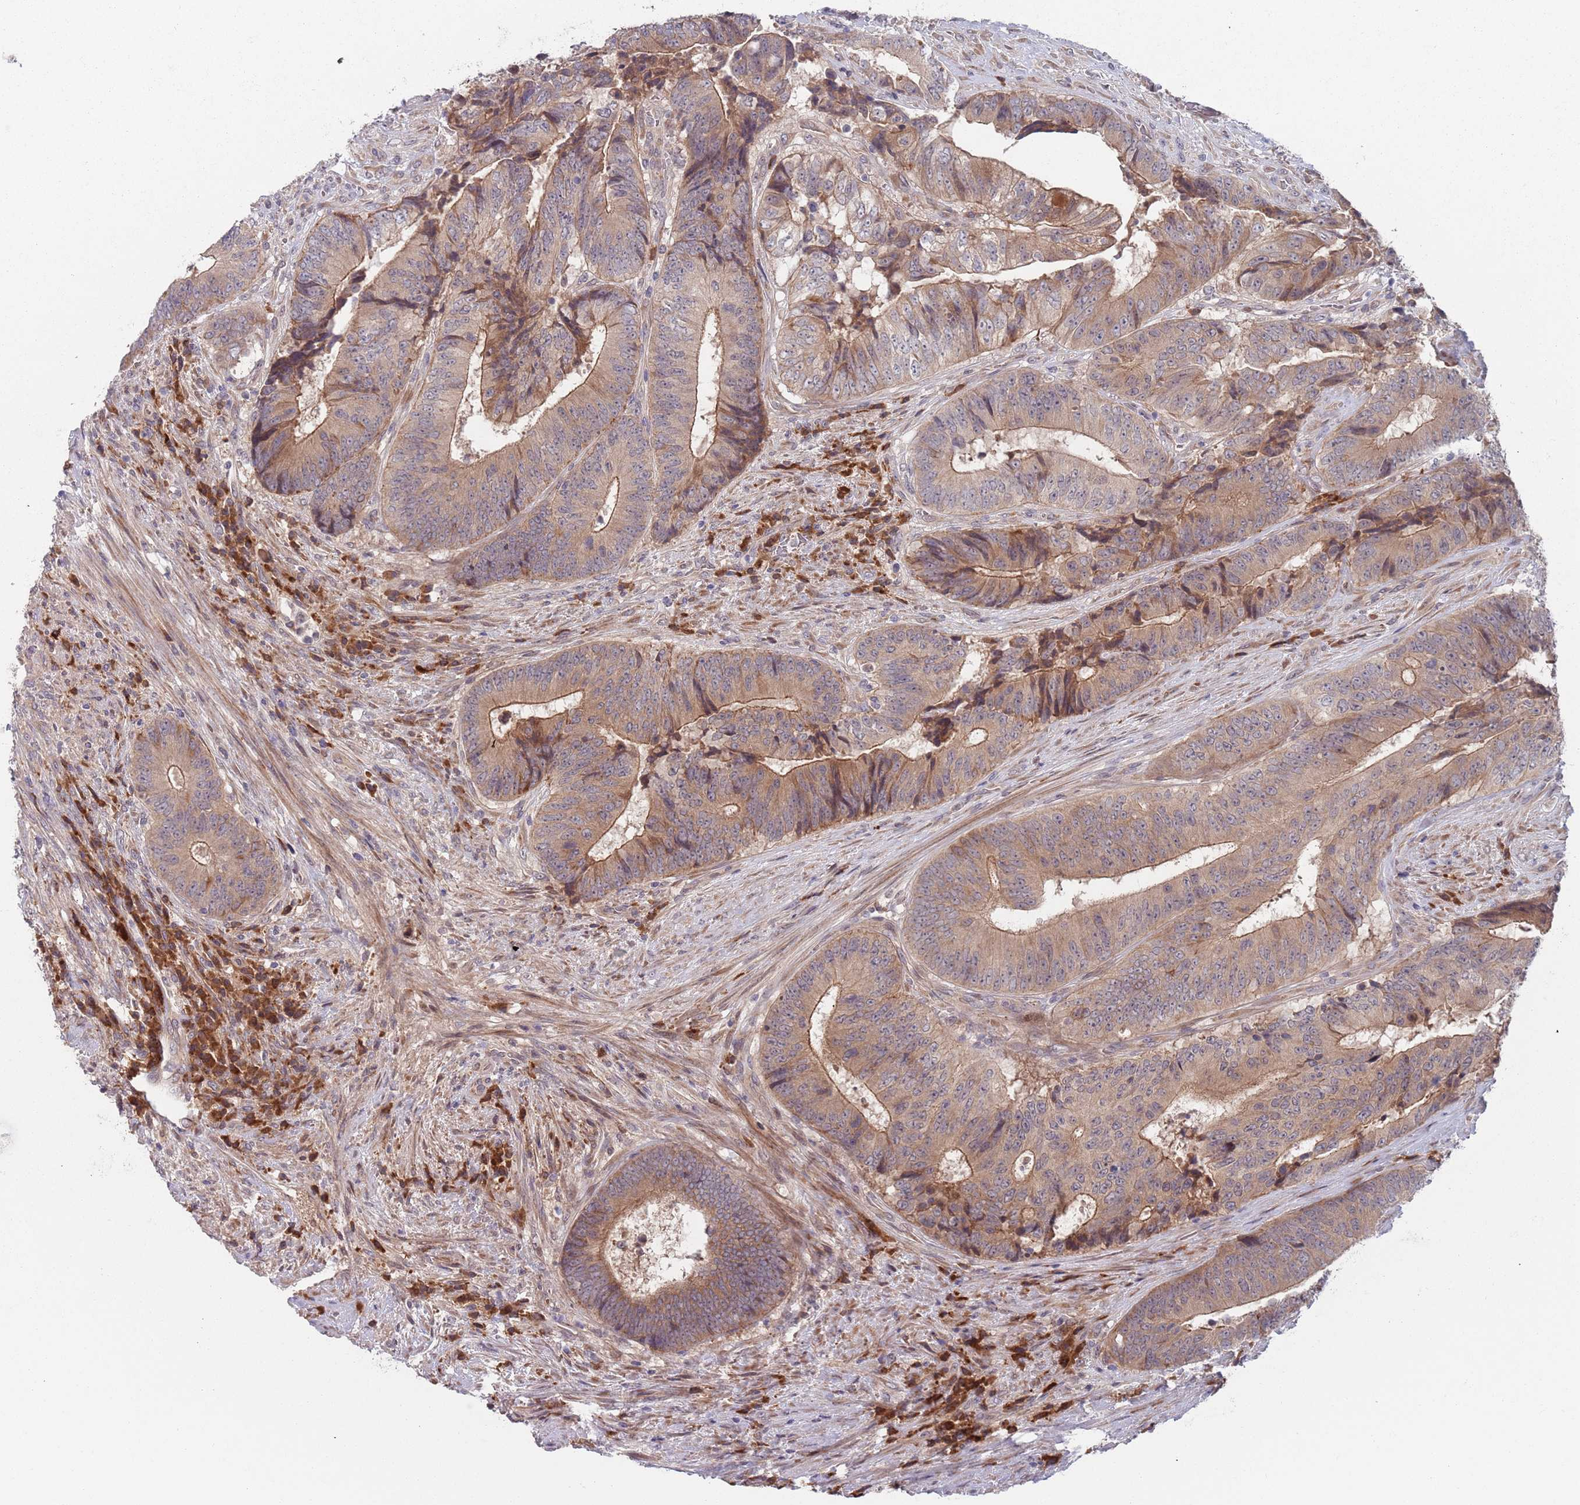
{"staining": {"intensity": "moderate", "quantity": ">75%", "location": "cytoplasmic/membranous"}, "tissue": "colorectal cancer", "cell_type": "Tumor cells", "image_type": "cancer", "snomed": [{"axis": "morphology", "description": "Adenocarcinoma, NOS"}, {"axis": "topography", "description": "Rectum"}], "caption": "DAB (3,3'-diaminobenzidine) immunohistochemical staining of human colorectal cancer demonstrates moderate cytoplasmic/membranous protein staining in about >75% of tumor cells. The protein is stained brown, and the nuclei are stained in blue (DAB IHC with brightfield microscopy, high magnification).", "gene": "ZNF140", "patient": {"sex": "male", "age": 72}}